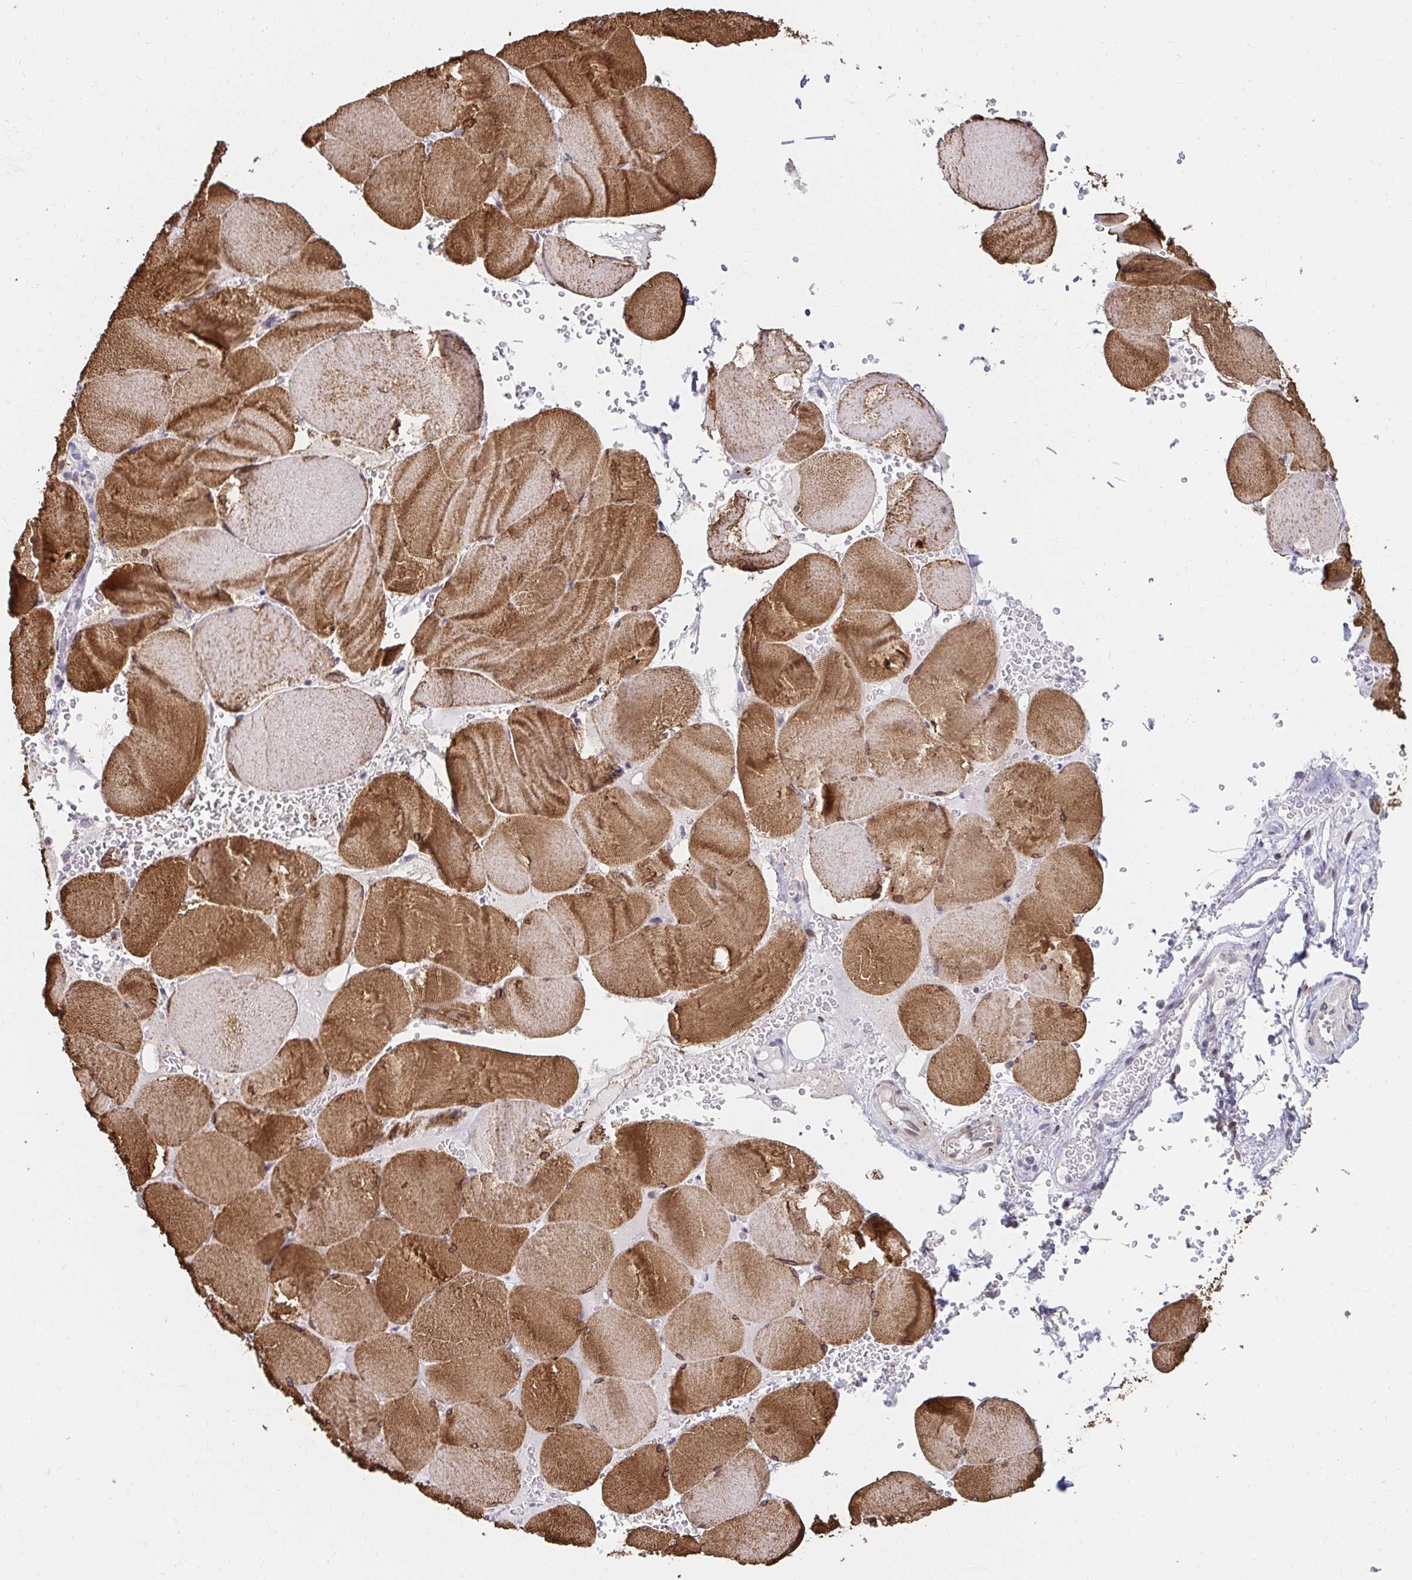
{"staining": {"intensity": "moderate", "quantity": ">75%", "location": "cytoplasmic/membranous"}, "tissue": "skeletal muscle", "cell_type": "Myocytes", "image_type": "normal", "snomed": [{"axis": "morphology", "description": "Normal tissue, NOS"}, {"axis": "topography", "description": "Skeletal muscle"}, {"axis": "topography", "description": "Head-Neck"}], "caption": "A high-resolution histopathology image shows IHC staining of normal skeletal muscle, which shows moderate cytoplasmic/membranous staining in approximately >75% of myocytes.", "gene": "AKAP14", "patient": {"sex": "male", "age": 66}}